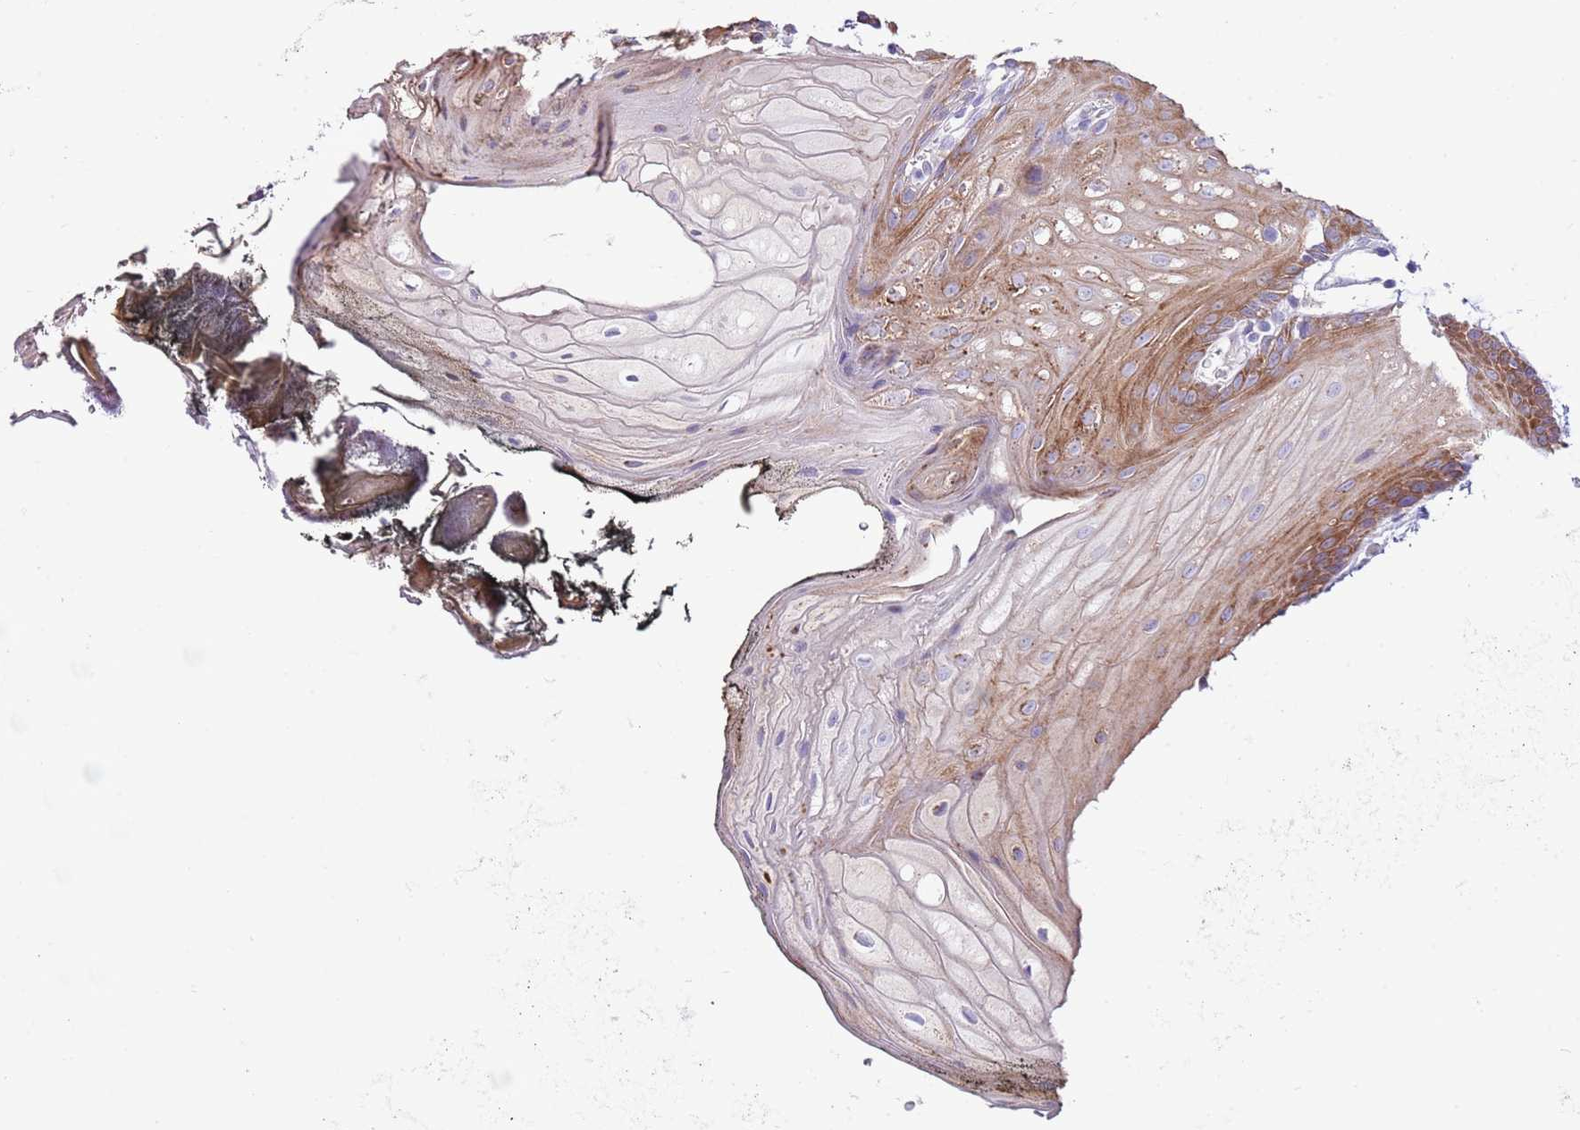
{"staining": {"intensity": "strong", "quantity": "25%-75%", "location": "cytoplasmic/membranous"}, "tissue": "oral mucosa", "cell_type": "Squamous epithelial cells", "image_type": "normal", "snomed": [{"axis": "morphology", "description": "Normal tissue, NOS"}, {"axis": "morphology", "description": "Squamous cell carcinoma, NOS"}, {"axis": "topography", "description": "Oral tissue"}, {"axis": "topography", "description": "Head-Neck"}], "caption": "DAB immunohistochemical staining of normal human oral mucosa exhibits strong cytoplasmic/membranous protein staining in approximately 25%-75% of squamous epithelial cells.", "gene": "RPS10", "patient": {"sex": "female", "age": 81}}